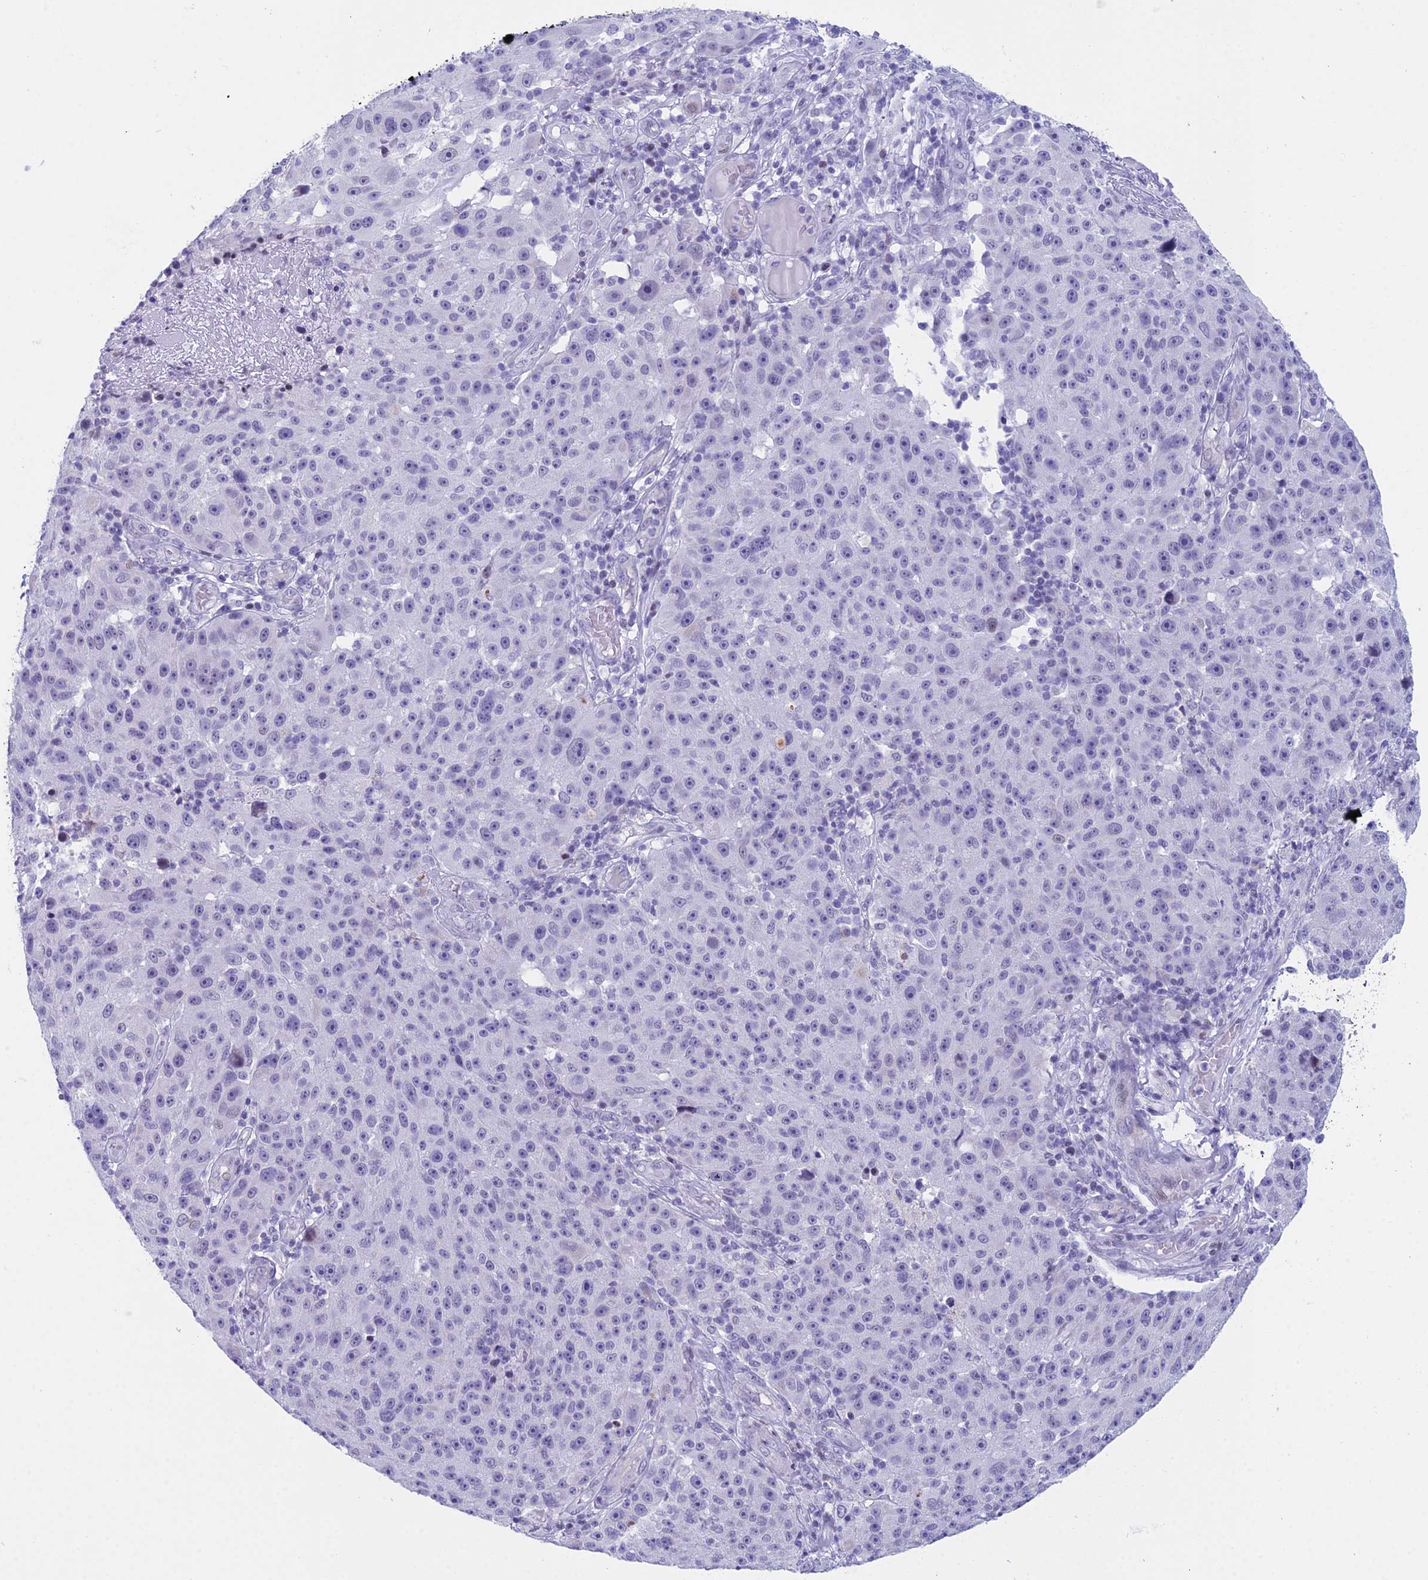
{"staining": {"intensity": "negative", "quantity": "none", "location": "none"}, "tissue": "melanoma", "cell_type": "Tumor cells", "image_type": "cancer", "snomed": [{"axis": "morphology", "description": "Malignant melanoma, NOS"}, {"axis": "topography", "description": "Skin"}], "caption": "Immunohistochemistry (IHC) of human malignant melanoma exhibits no staining in tumor cells.", "gene": "CC2D2A", "patient": {"sex": "male", "age": 53}}